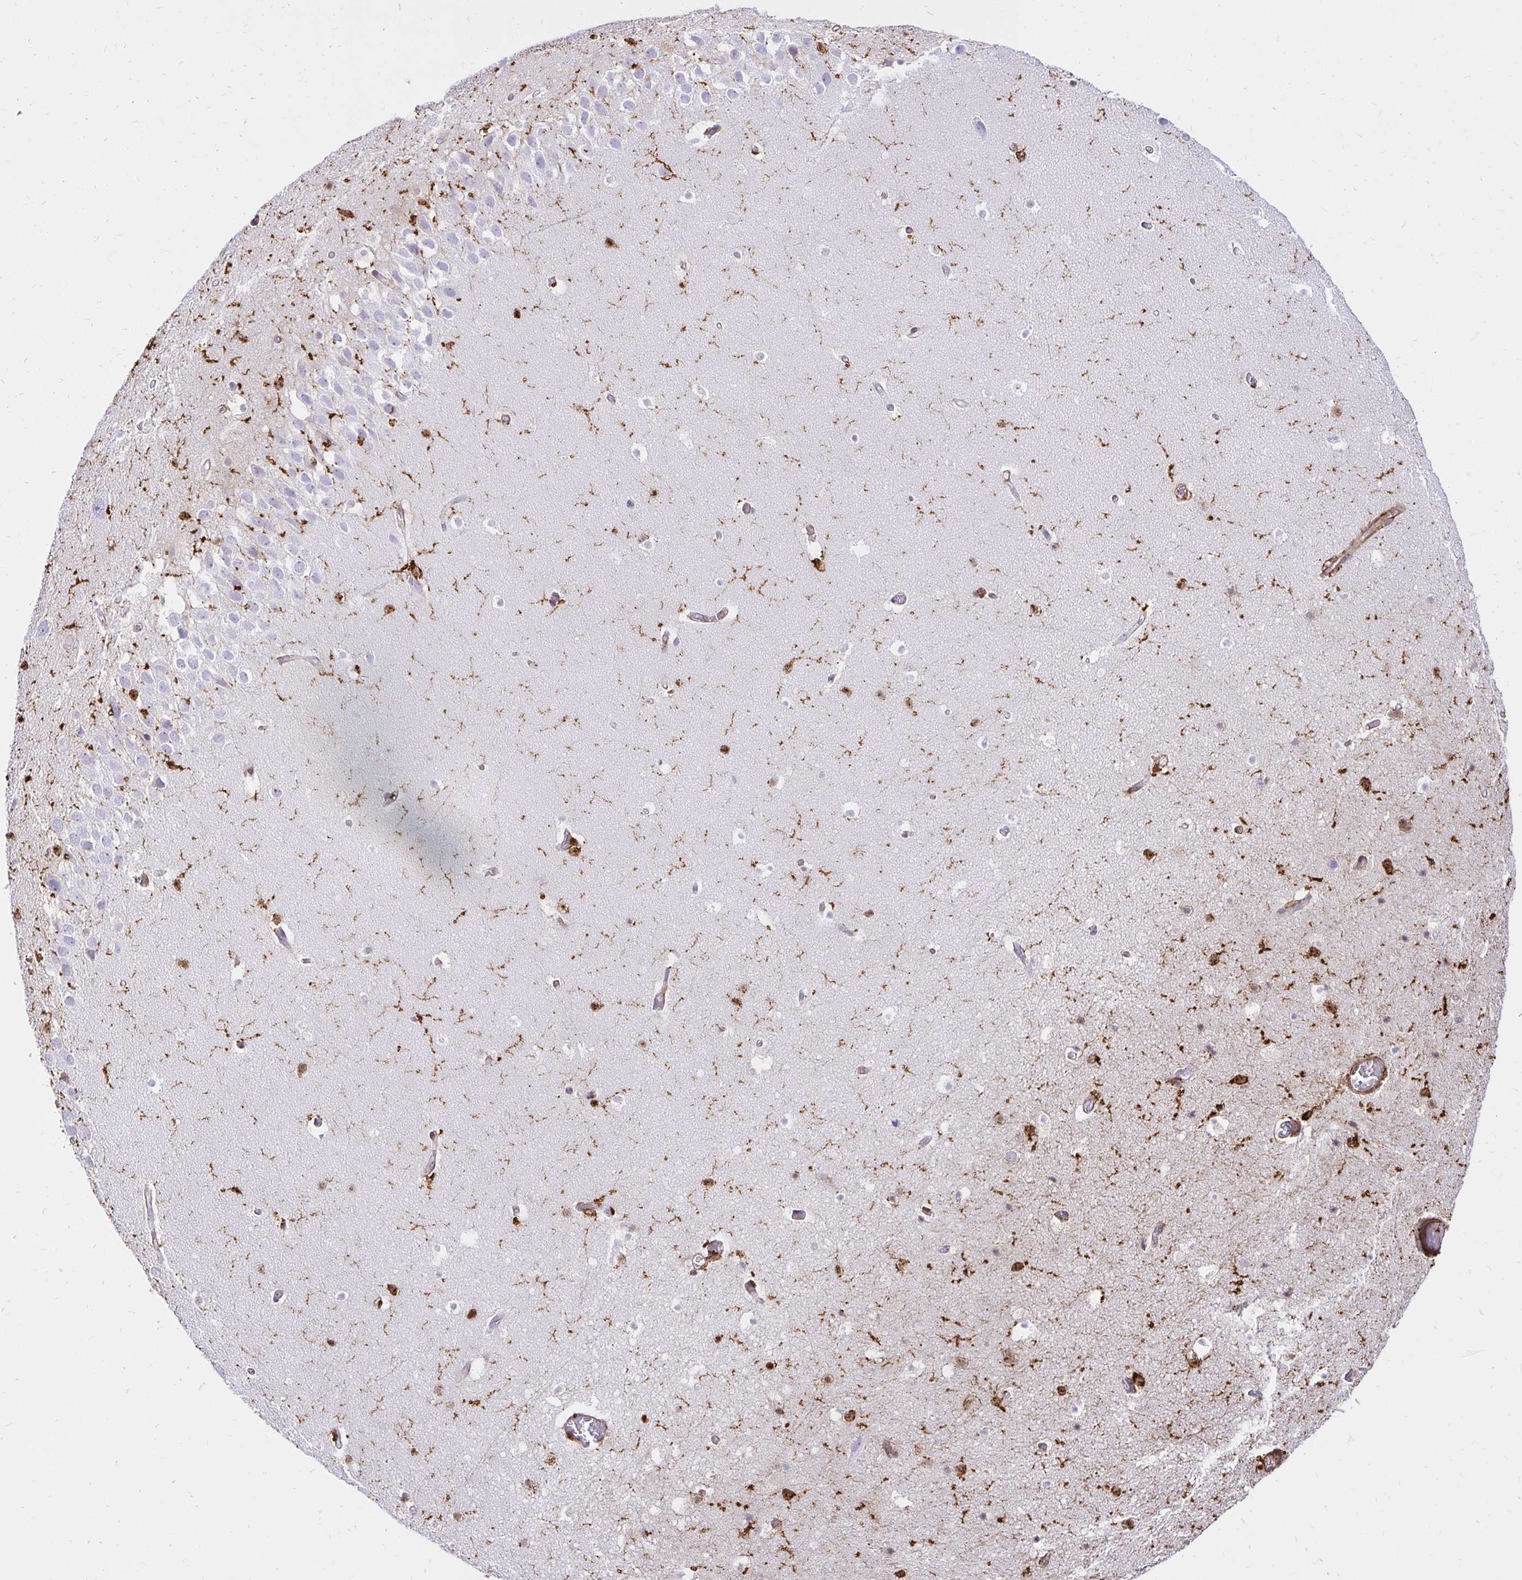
{"staining": {"intensity": "moderate", "quantity": "<25%", "location": "cytoplasmic/membranous"}, "tissue": "hippocampus", "cell_type": "Glial cells", "image_type": "normal", "snomed": [{"axis": "morphology", "description": "Normal tissue, NOS"}, {"axis": "topography", "description": "Hippocampus"}], "caption": "Glial cells demonstrate moderate cytoplasmic/membranous expression in approximately <25% of cells in benign hippocampus.", "gene": "GSN", "patient": {"sex": "male", "age": 26}}